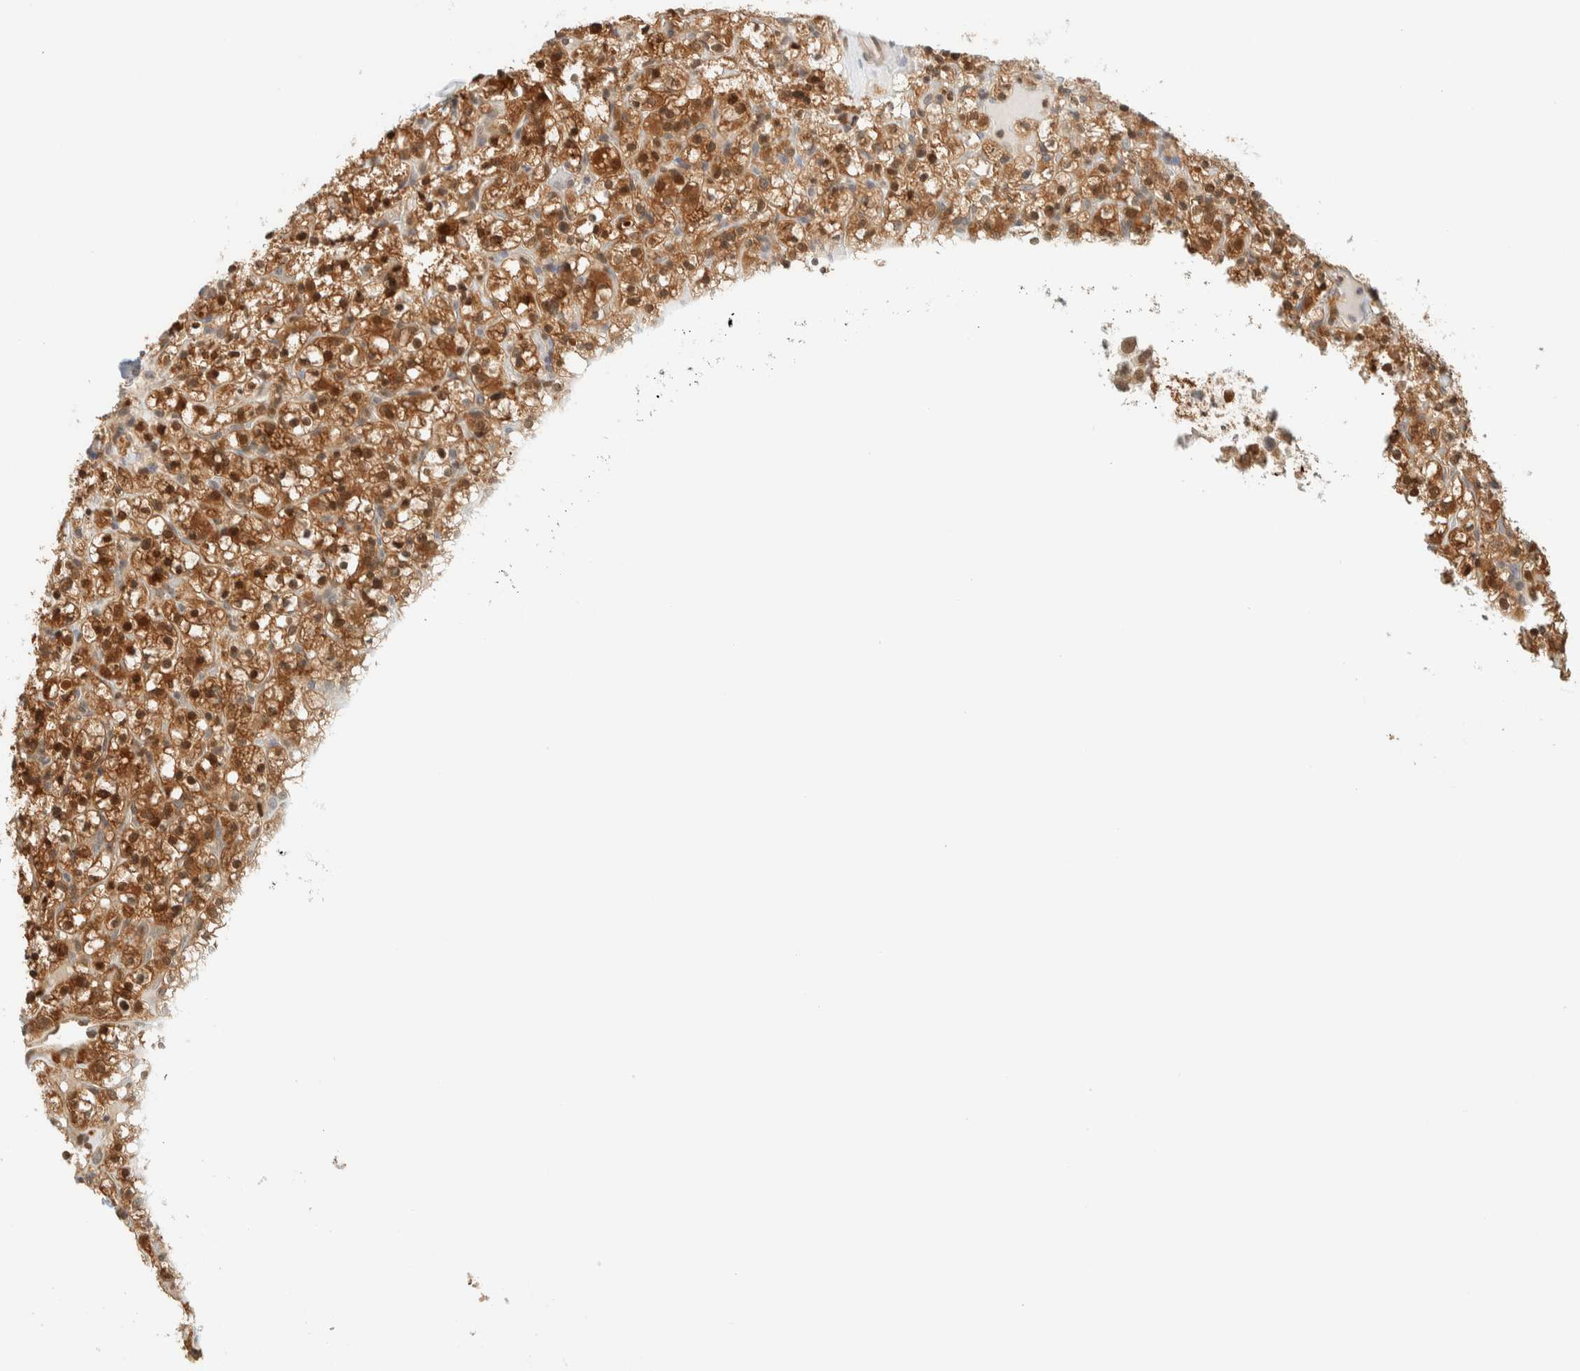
{"staining": {"intensity": "strong", "quantity": ">75%", "location": "nuclear"}, "tissue": "renal cancer", "cell_type": "Tumor cells", "image_type": "cancer", "snomed": [{"axis": "morphology", "description": "Normal tissue, NOS"}, {"axis": "morphology", "description": "Adenocarcinoma, NOS"}, {"axis": "topography", "description": "Kidney"}], "caption": "About >75% of tumor cells in renal adenocarcinoma display strong nuclear protein expression as visualized by brown immunohistochemical staining.", "gene": "ZBTB37", "patient": {"sex": "female", "age": 72}}